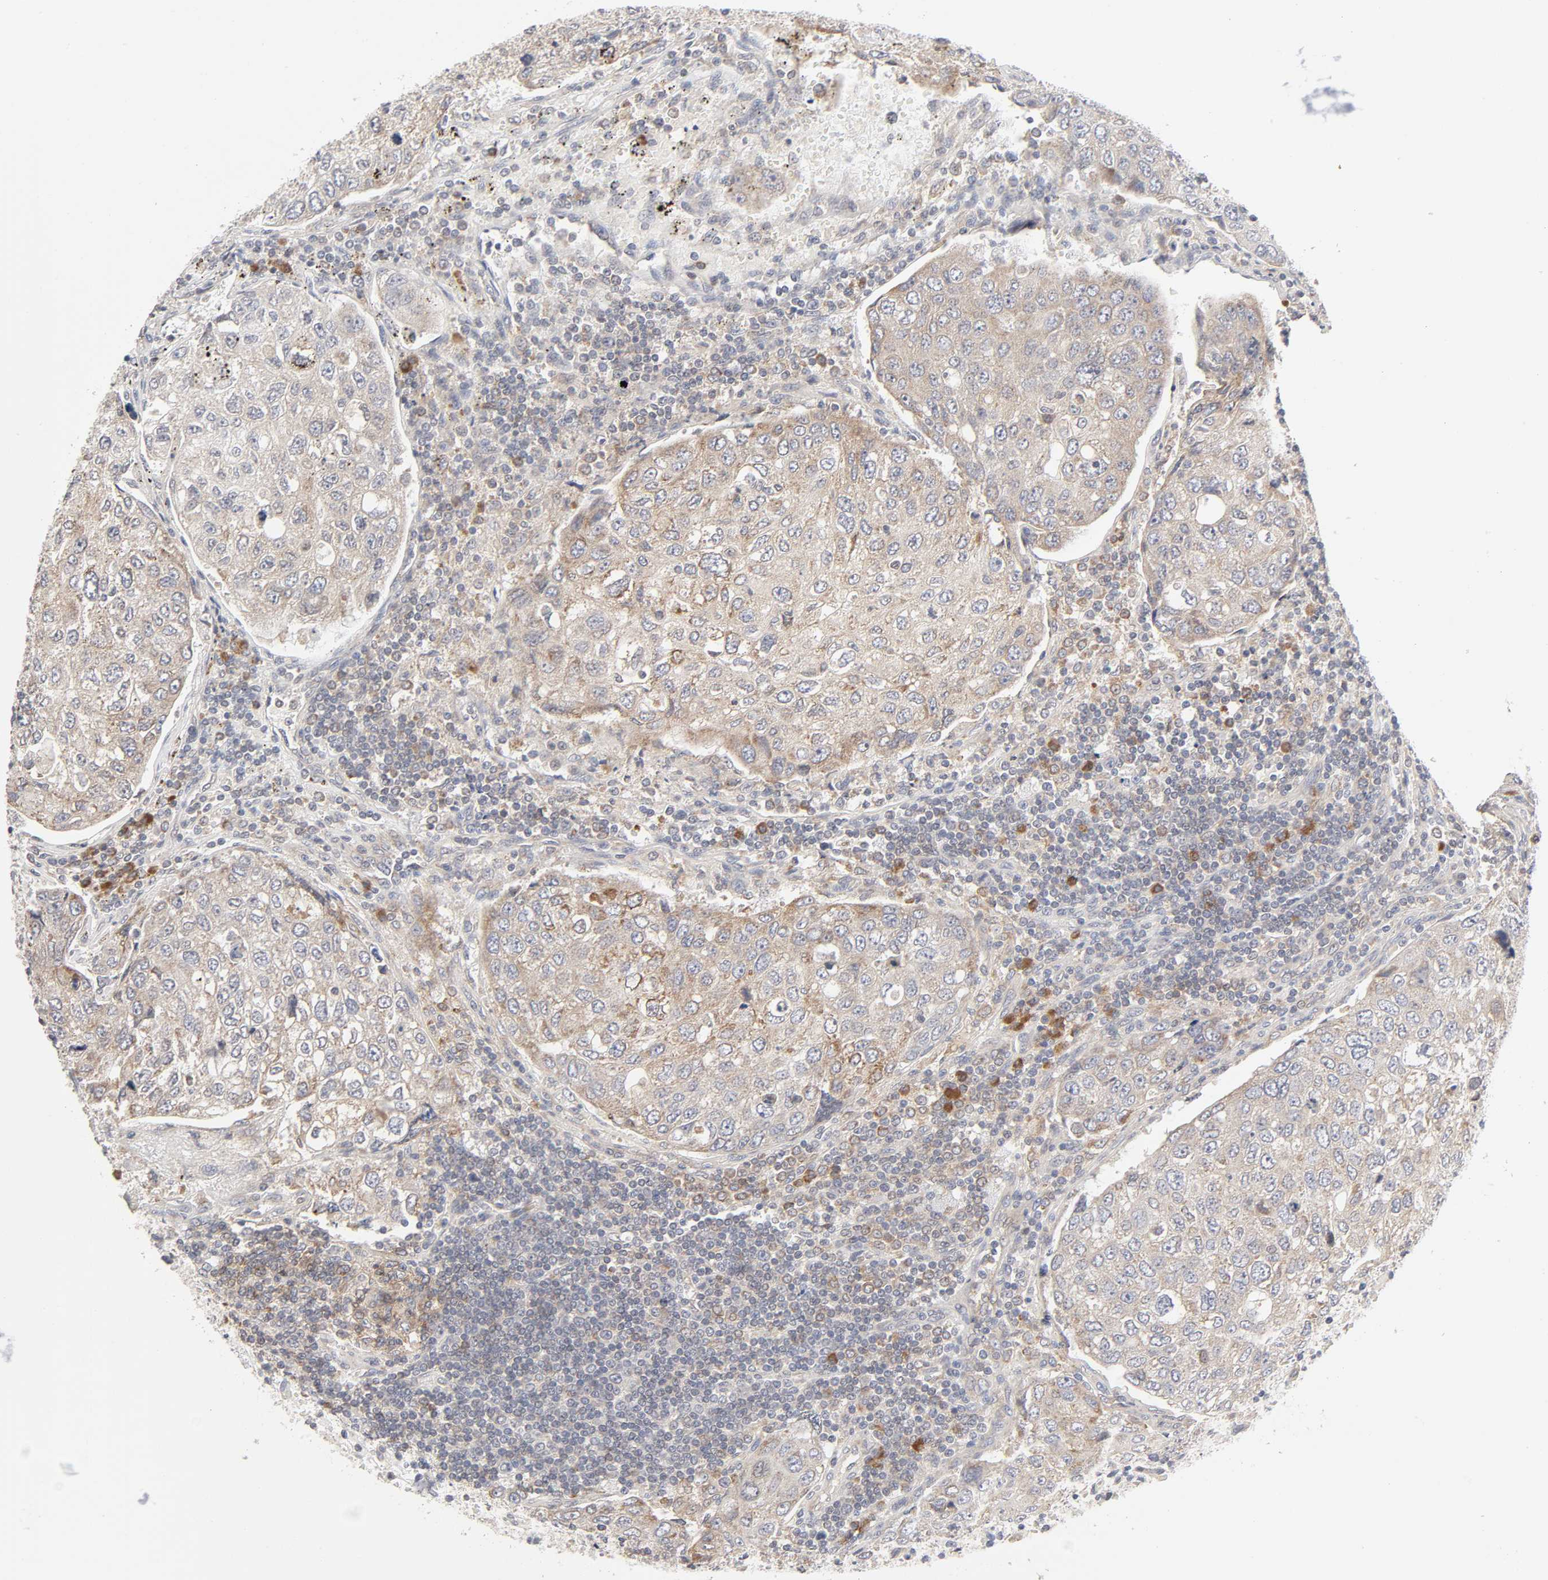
{"staining": {"intensity": "weak", "quantity": "25%-75%", "location": "cytoplasmic/membranous"}, "tissue": "urothelial cancer", "cell_type": "Tumor cells", "image_type": "cancer", "snomed": [{"axis": "morphology", "description": "Urothelial carcinoma, High grade"}, {"axis": "topography", "description": "Lymph node"}, {"axis": "topography", "description": "Urinary bladder"}], "caption": "Human urothelial cancer stained with a protein marker exhibits weak staining in tumor cells.", "gene": "IL4R", "patient": {"sex": "male", "age": 51}}